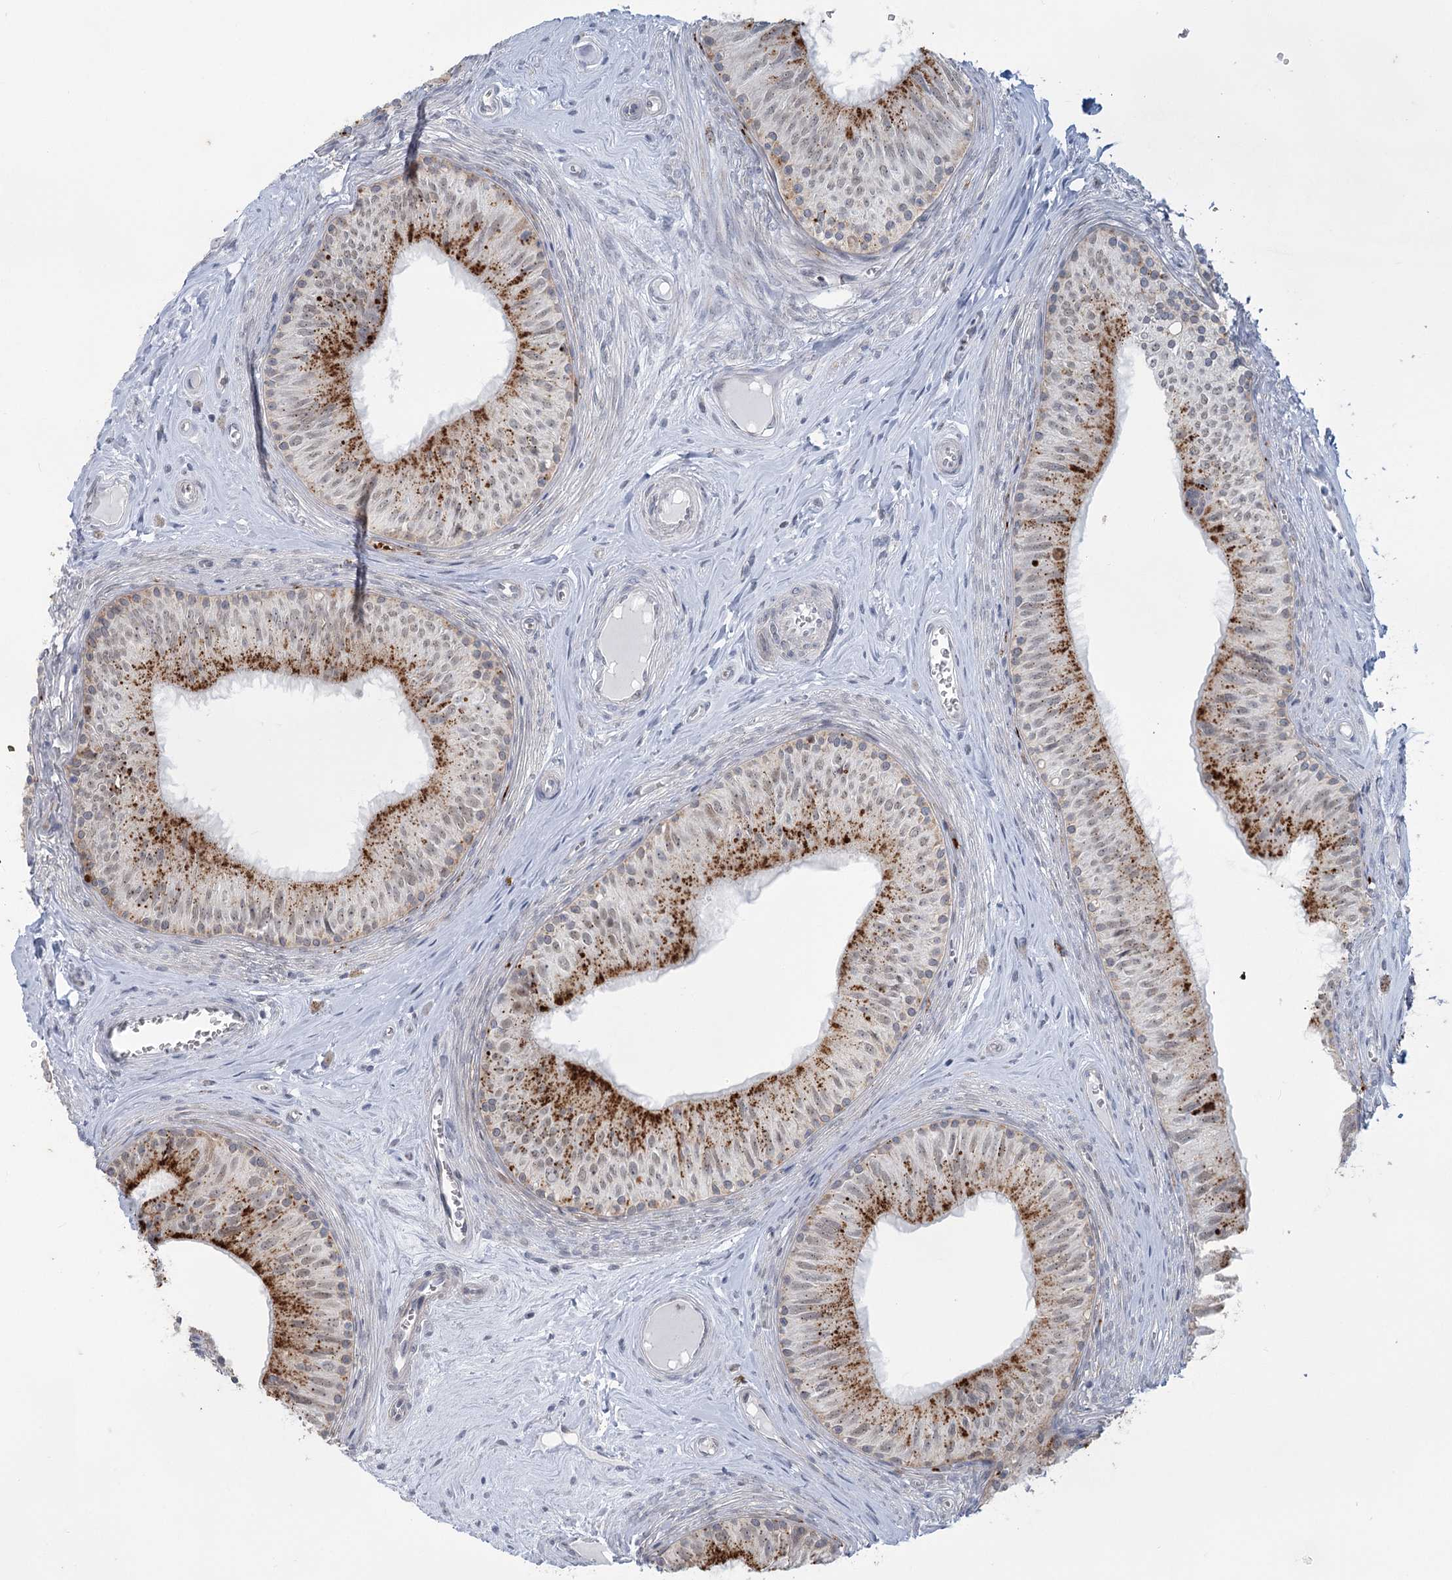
{"staining": {"intensity": "moderate", "quantity": "25%-75%", "location": "cytoplasmic/membranous"}, "tissue": "epididymis", "cell_type": "Glandular cells", "image_type": "normal", "snomed": [{"axis": "morphology", "description": "Normal tissue, NOS"}, {"axis": "topography", "description": "Epididymis"}], "caption": "A photomicrograph of epididymis stained for a protein reveals moderate cytoplasmic/membranous brown staining in glandular cells.", "gene": "MTG1", "patient": {"sex": "male", "age": 46}}